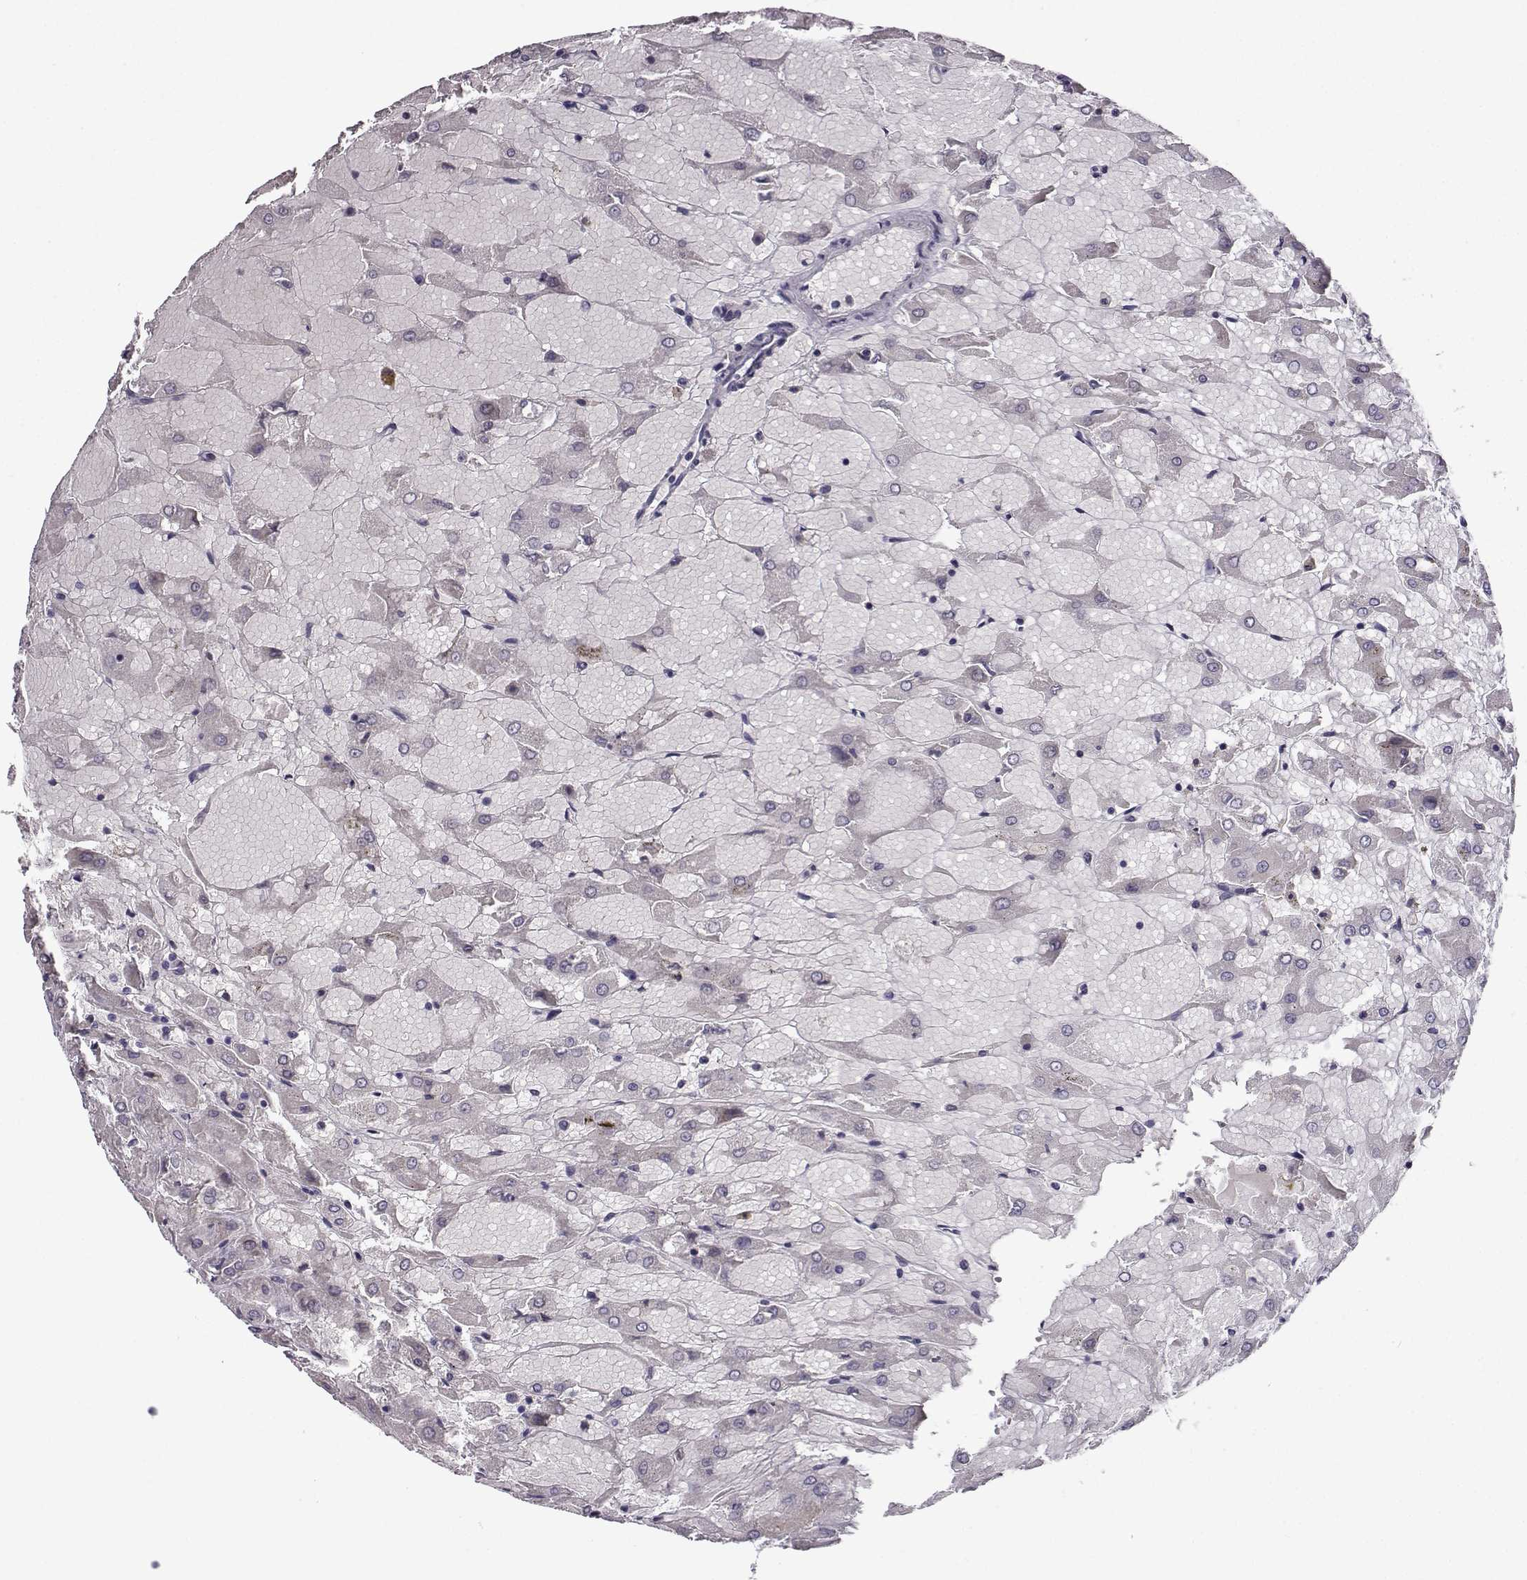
{"staining": {"intensity": "negative", "quantity": "none", "location": "none"}, "tissue": "renal cancer", "cell_type": "Tumor cells", "image_type": "cancer", "snomed": [{"axis": "morphology", "description": "Adenocarcinoma, NOS"}, {"axis": "topography", "description": "Kidney"}], "caption": "Micrograph shows no protein positivity in tumor cells of adenocarcinoma (renal) tissue. (DAB immunohistochemistry (IHC) visualized using brightfield microscopy, high magnification).", "gene": "LIN28A", "patient": {"sex": "male", "age": 72}}